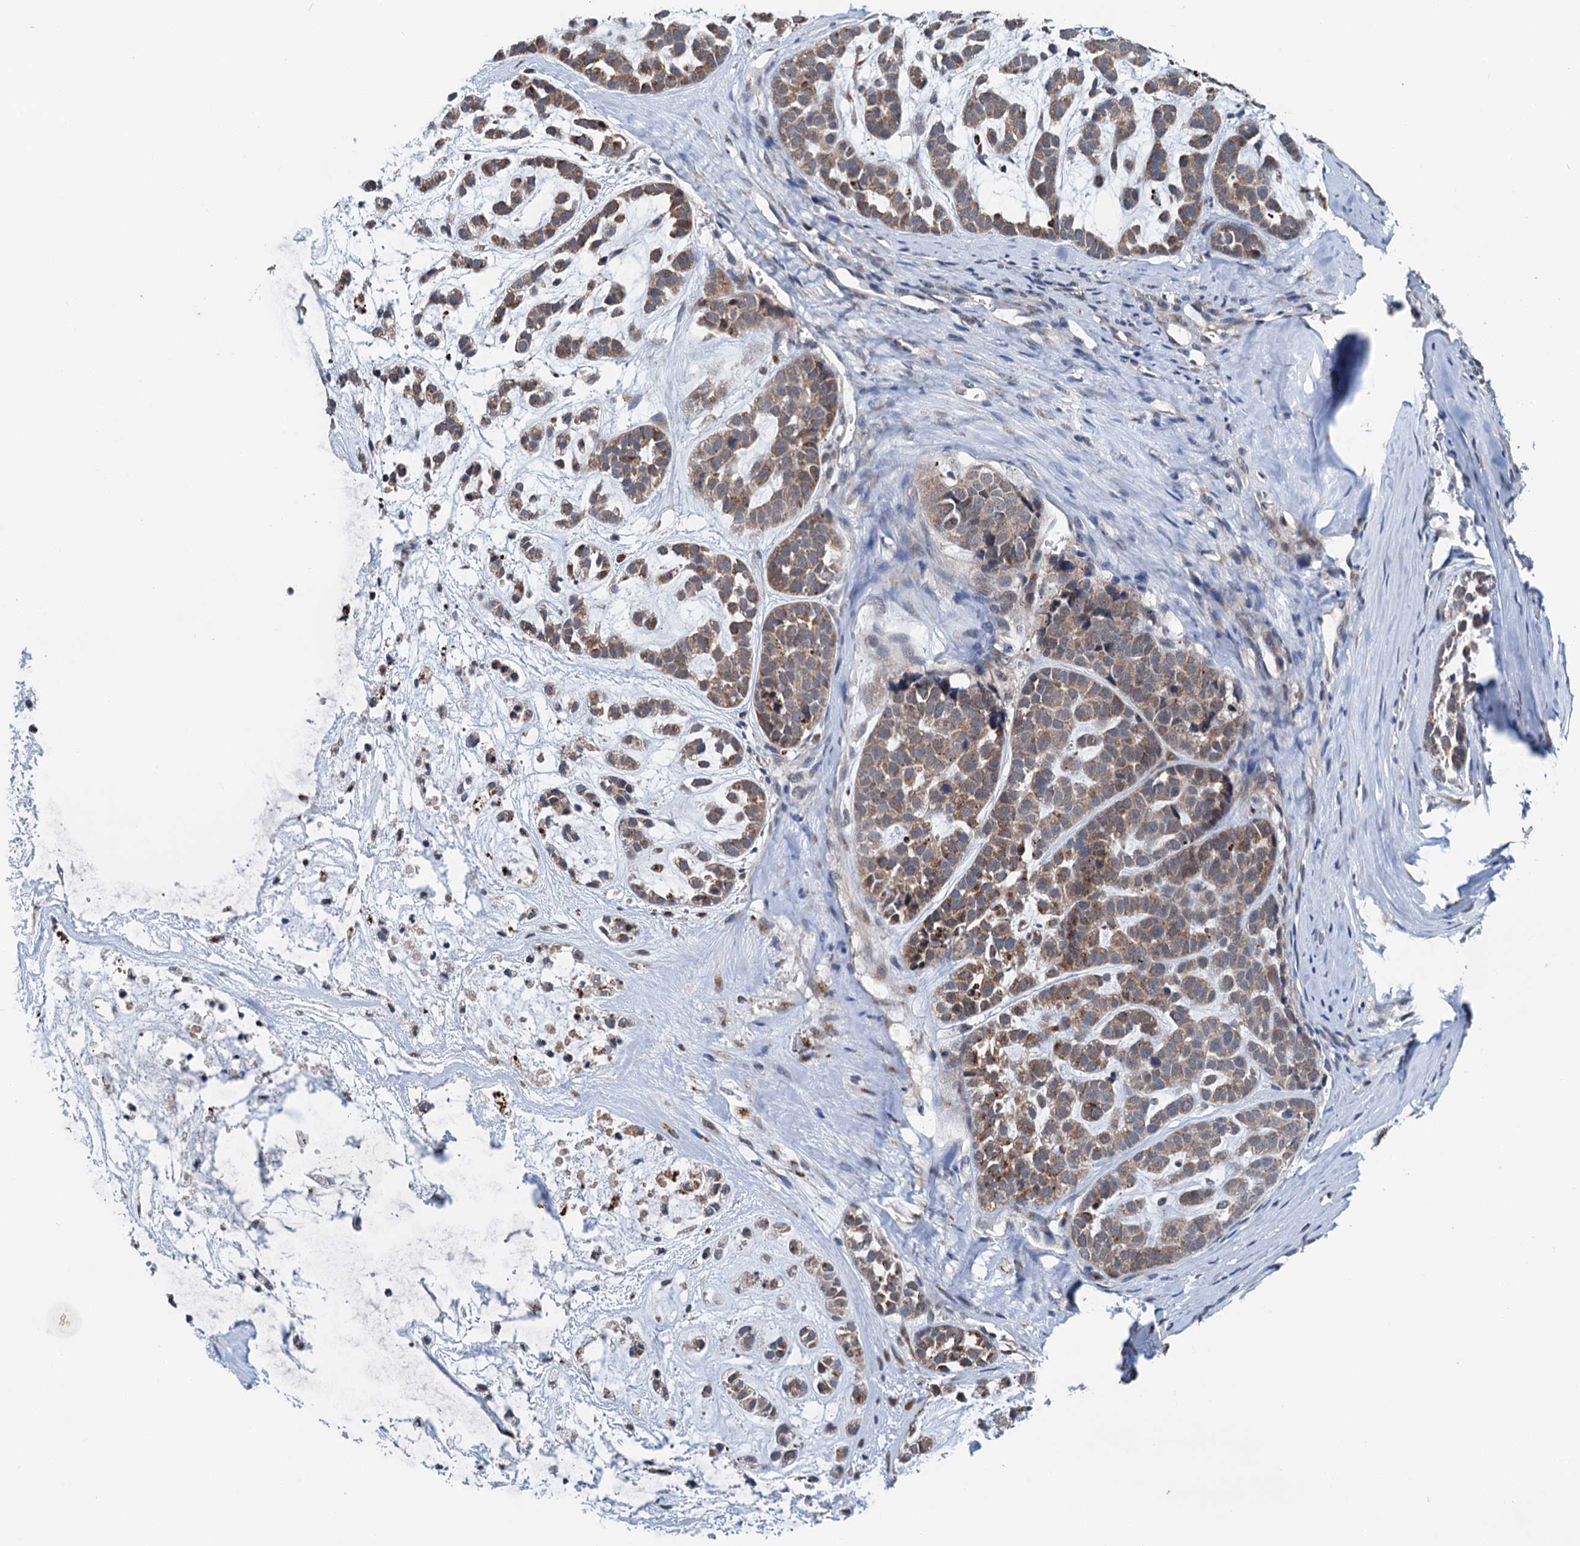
{"staining": {"intensity": "moderate", "quantity": ">75%", "location": "cytoplasmic/membranous"}, "tissue": "head and neck cancer", "cell_type": "Tumor cells", "image_type": "cancer", "snomed": [{"axis": "morphology", "description": "Adenocarcinoma, NOS"}, {"axis": "morphology", "description": "Adenoma, NOS"}, {"axis": "topography", "description": "Head-Neck"}], "caption": "This photomicrograph shows adenocarcinoma (head and neck) stained with immunohistochemistry to label a protein in brown. The cytoplasmic/membranous of tumor cells show moderate positivity for the protein. Nuclei are counter-stained blue.", "gene": "SHLD1", "patient": {"sex": "female", "age": 55}}